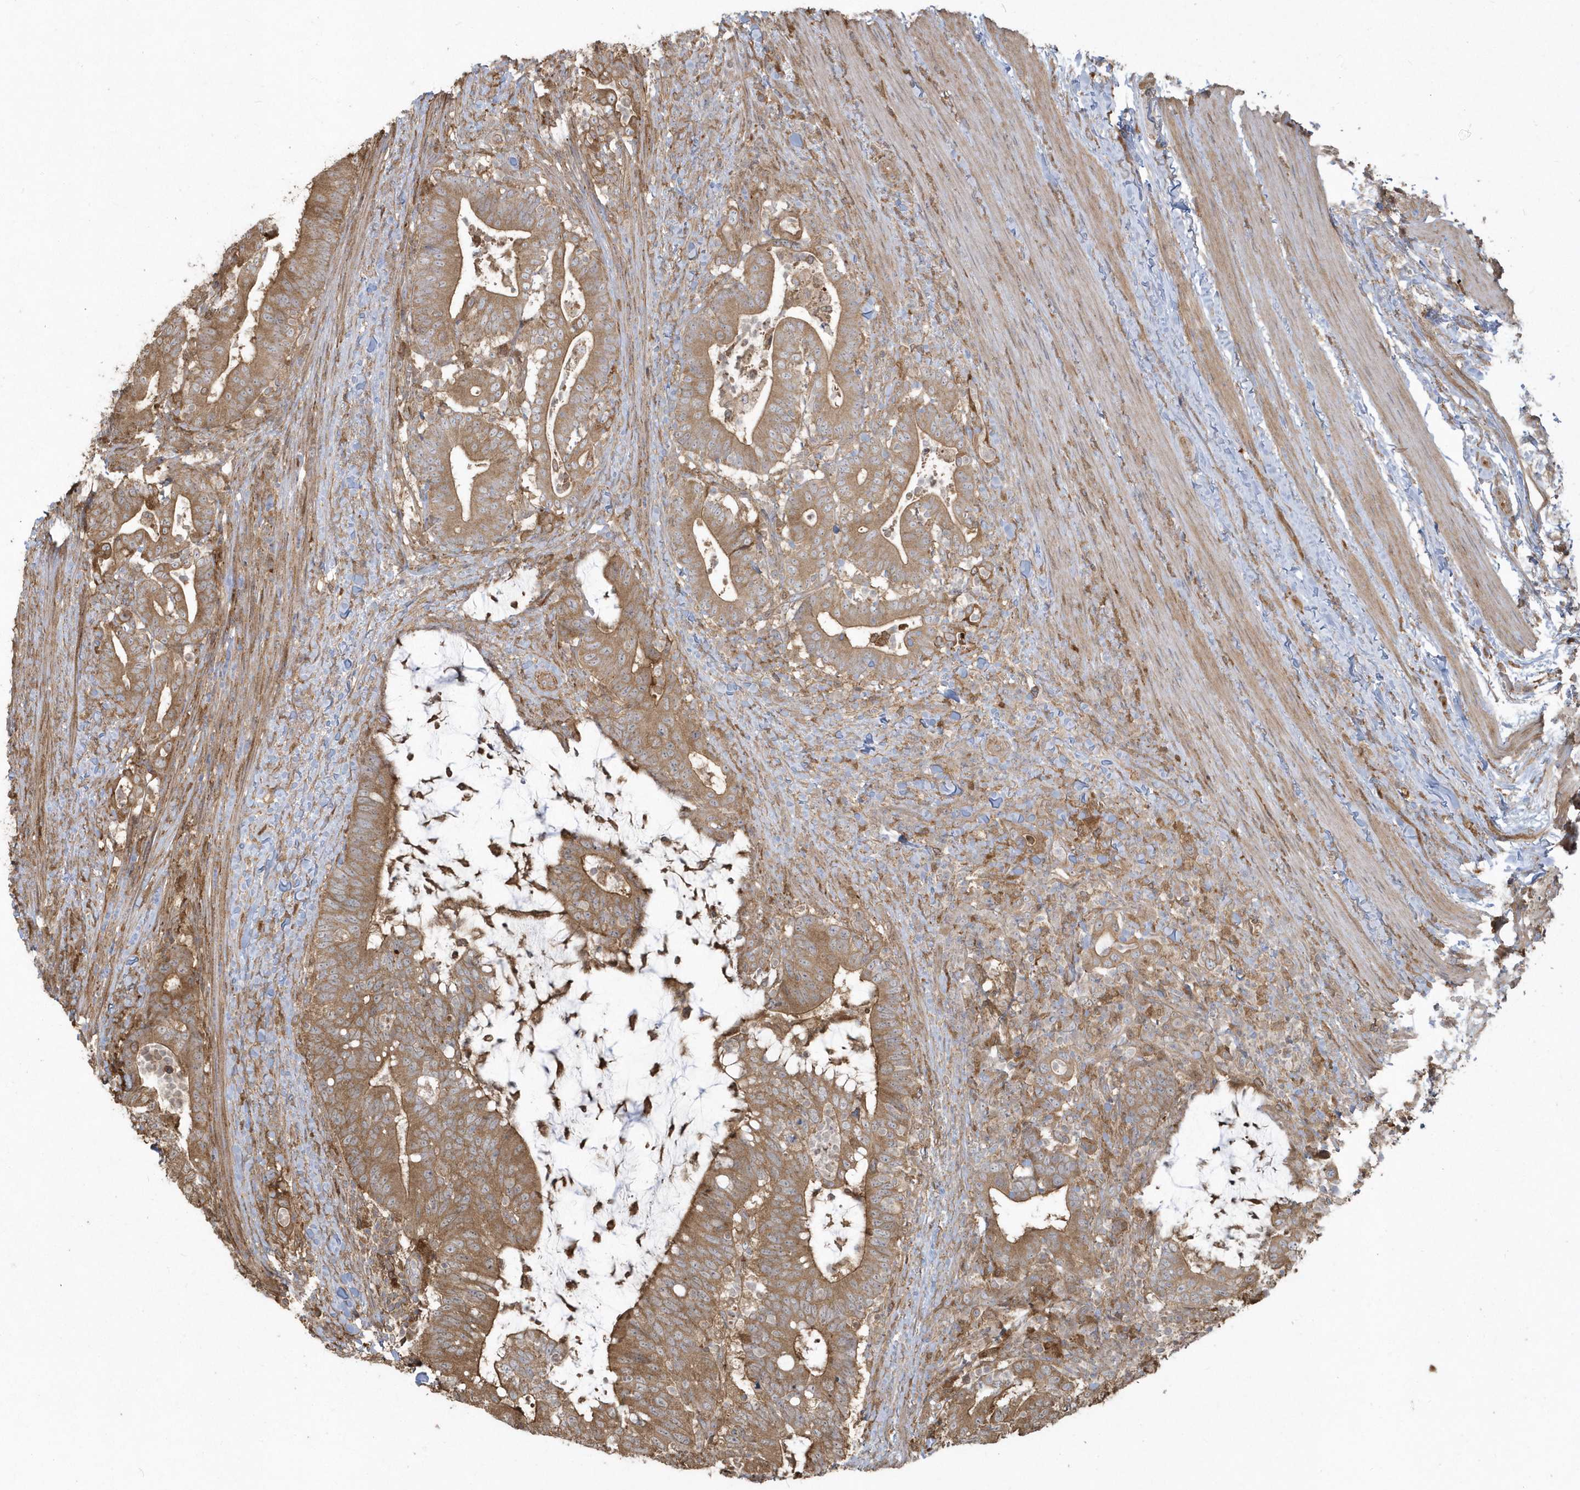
{"staining": {"intensity": "moderate", "quantity": ">75%", "location": "cytoplasmic/membranous"}, "tissue": "colorectal cancer", "cell_type": "Tumor cells", "image_type": "cancer", "snomed": [{"axis": "morphology", "description": "Adenocarcinoma, NOS"}, {"axis": "topography", "description": "Colon"}], "caption": "DAB immunohistochemical staining of colorectal cancer (adenocarcinoma) displays moderate cytoplasmic/membranous protein positivity in about >75% of tumor cells.", "gene": "HNMT", "patient": {"sex": "female", "age": 66}}